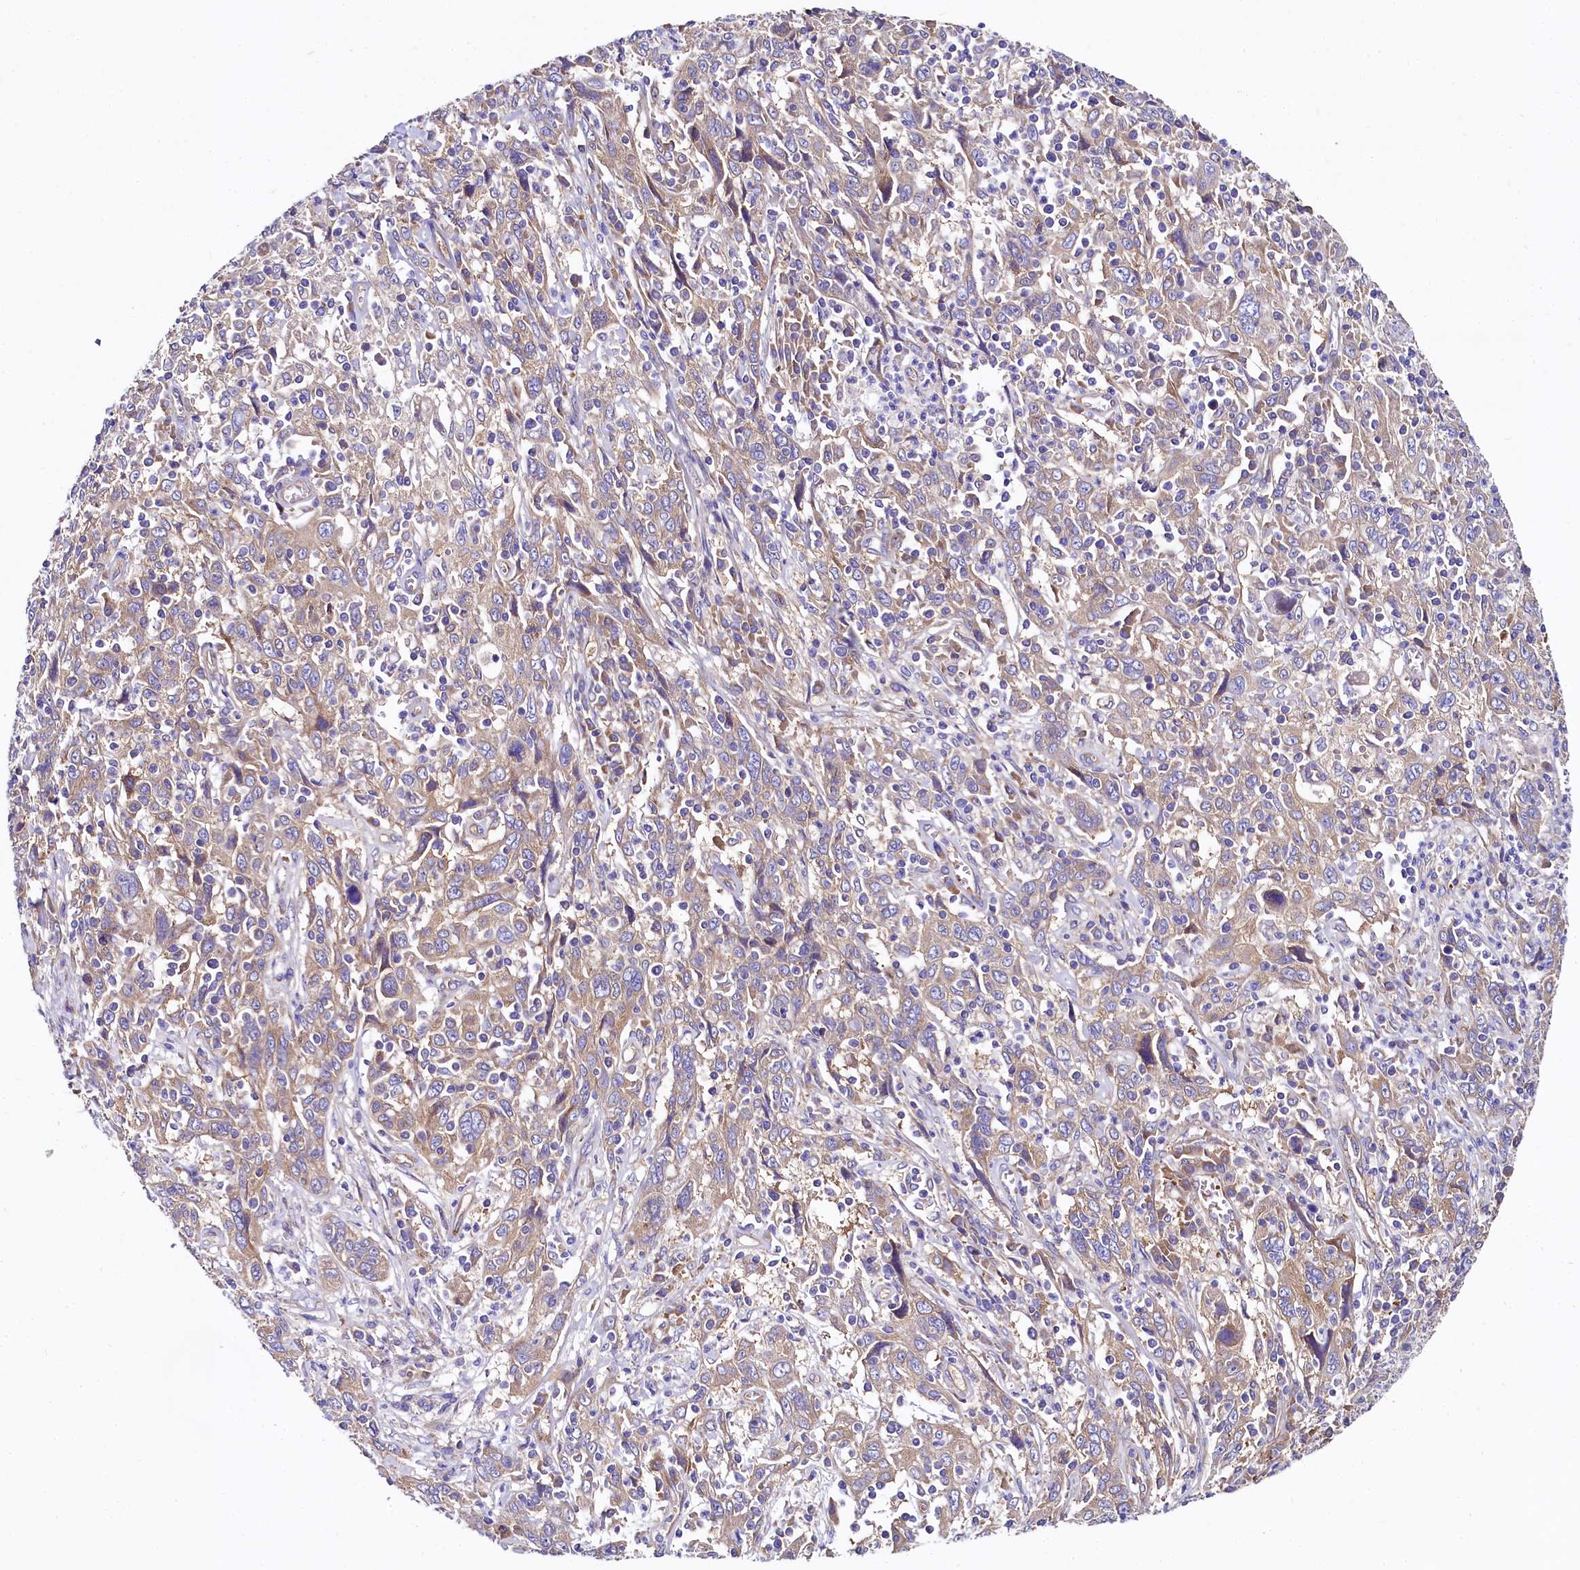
{"staining": {"intensity": "weak", "quantity": "25%-75%", "location": "cytoplasmic/membranous"}, "tissue": "cervical cancer", "cell_type": "Tumor cells", "image_type": "cancer", "snomed": [{"axis": "morphology", "description": "Squamous cell carcinoma, NOS"}, {"axis": "topography", "description": "Cervix"}], "caption": "High-magnification brightfield microscopy of squamous cell carcinoma (cervical) stained with DAB (3,3'-diaminobenzidine) (brown) and counterstained with hematoxylin (blue). tumor cells exhibit weak cytoplasmic/membranous staining is present in approximately25%-75% of cells. Nuclei are stained in blue.", "gene": "QARS1", "patient": {"sex": "female", "age": 46}}